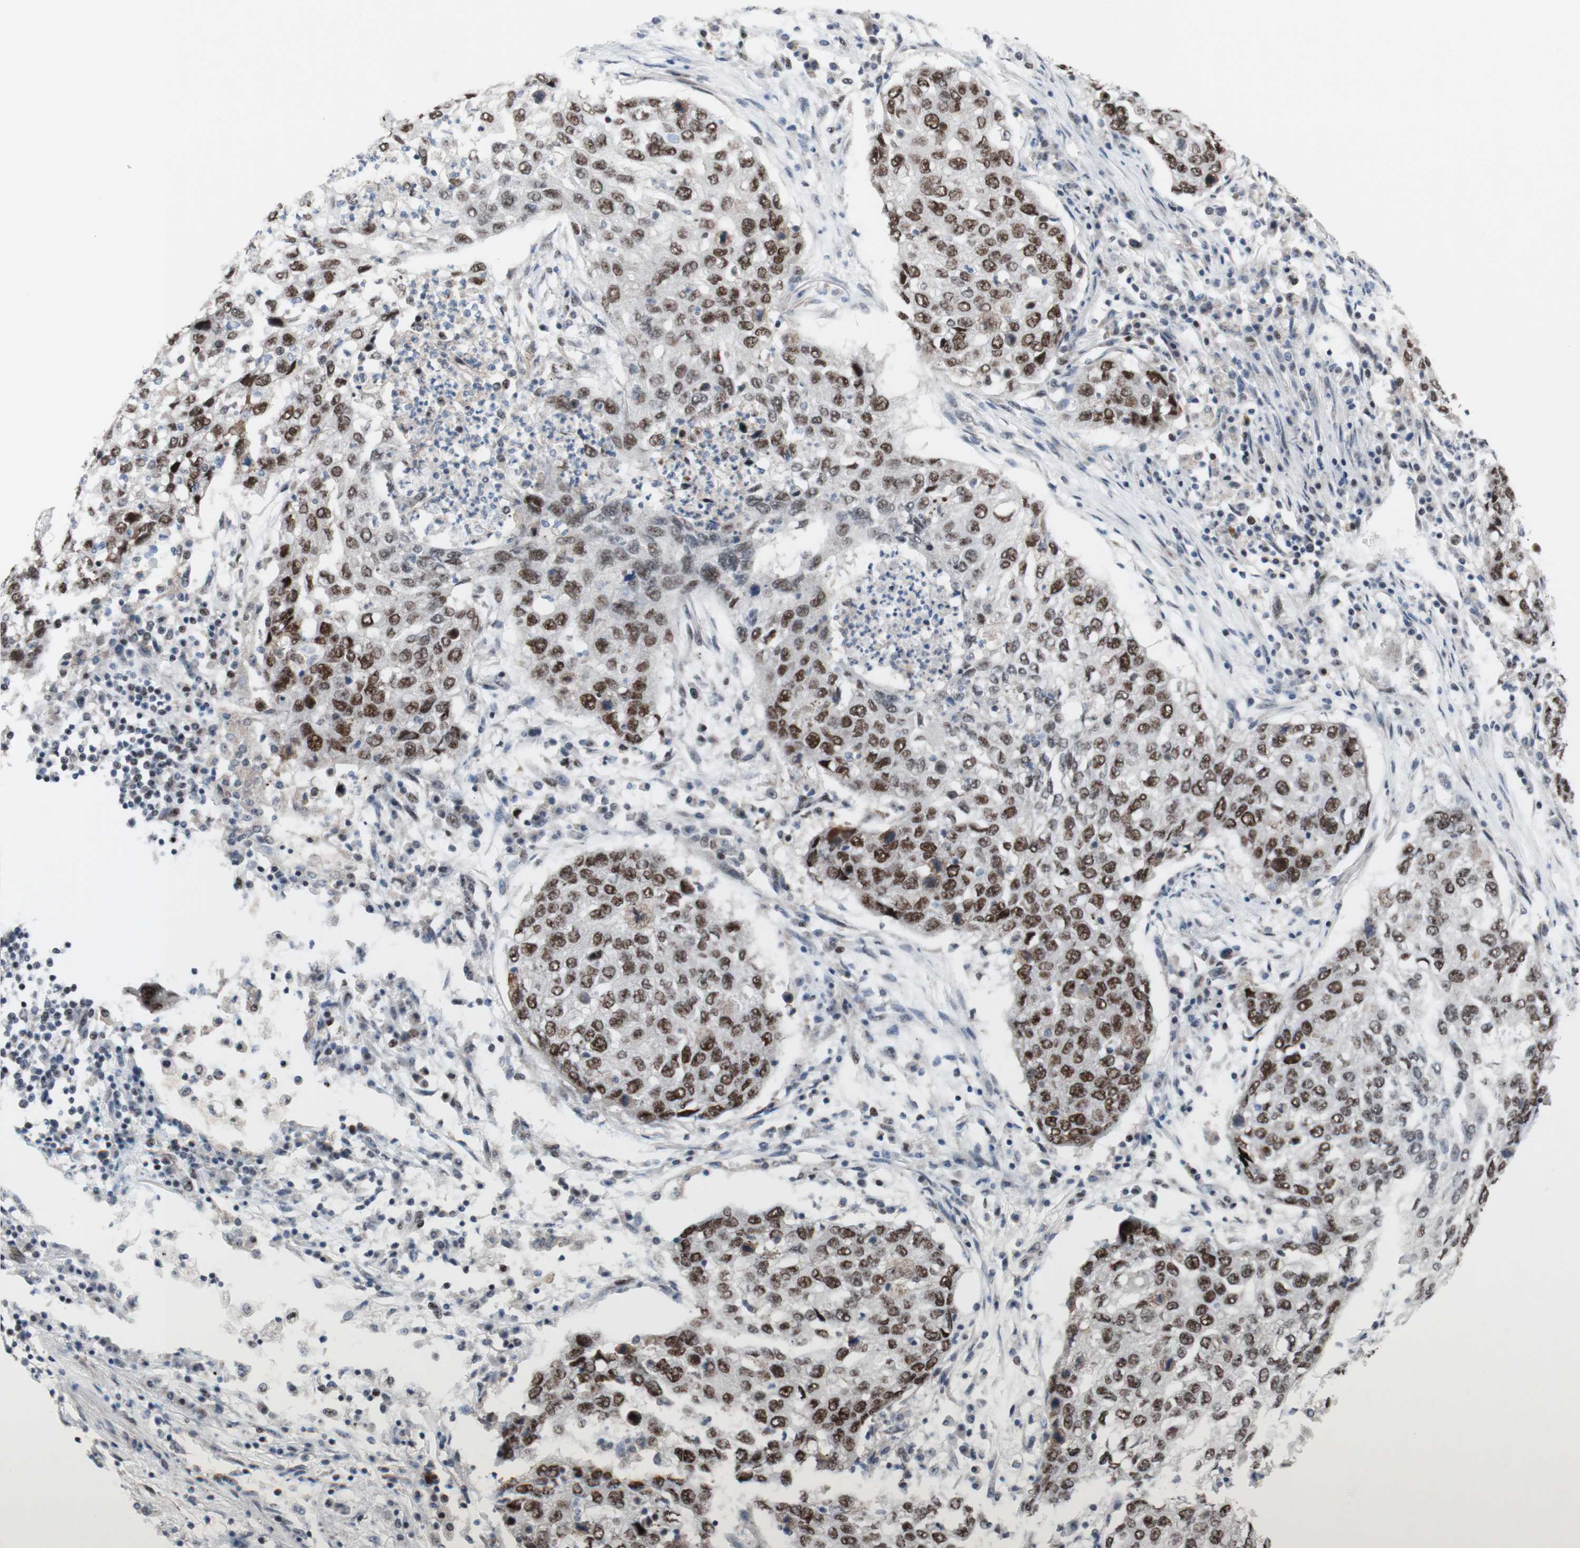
{"staining": {"intensity": "moderate", "quantity": ">75%", "location": "nuclear"}, "tissue": "lung cancer", "cell_type": "Tumor cells", "image_type": "cancer", "snomed": [{"axis": "morphology", "description": "Squamous cell carcinoma, NOS"}, {"axis": "topography", "description": "Lung"}], "caption": "Immunohistochemistry (IHC) of human lung squamous cell carcinoma displays medium levels of moderate nuclear staining in approximately >75% of tumor cells. The protein is stained brown, and the nuclei are stained in blue (DAB (3,3'-diaminobenzidine) IHC with brightfield microscopy, high magnification).", "gene": "POLR1A", "patient": {"sex": "female", "age": 63}}